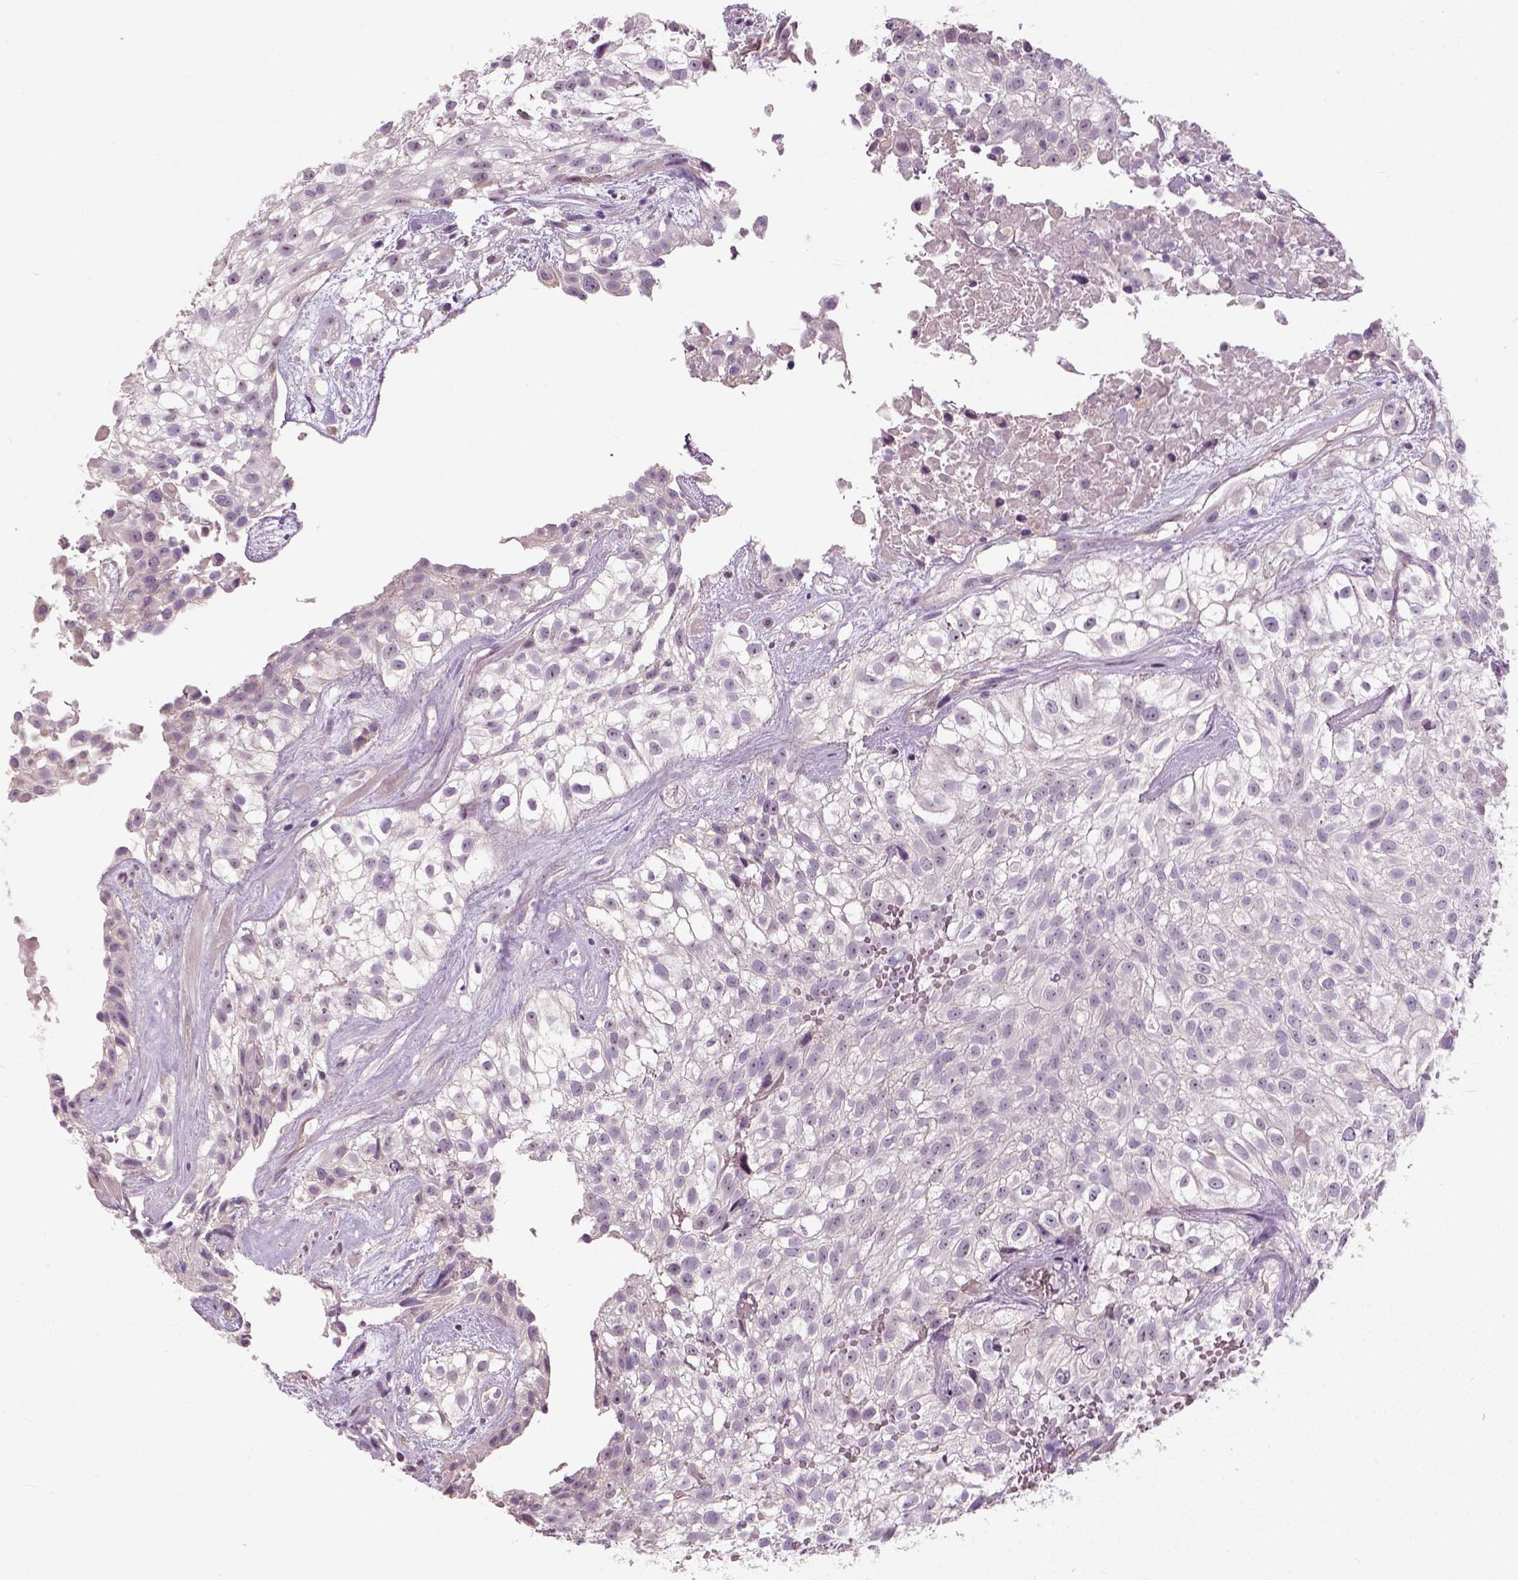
{"staining": {"intensity": "negative", "quantity": "none", "location": "none"}, "tissue": "urothelial cancer", "cell_type": "Tumor cells", "image_type": "cancer", "snomed": [{"axis": "morphology", "description": "Urothelial carcinoma, High grade"}, {"axis": "topography", "description": "Urinary bladder"}], "caption": "This is a histopathology image of immunohistochemistry staining of urothelial carcinoma (high-grade), which shows no expression in tumor cells.", "gene": "NECAB1", "patient": {"sex": "male", "age": 56}}